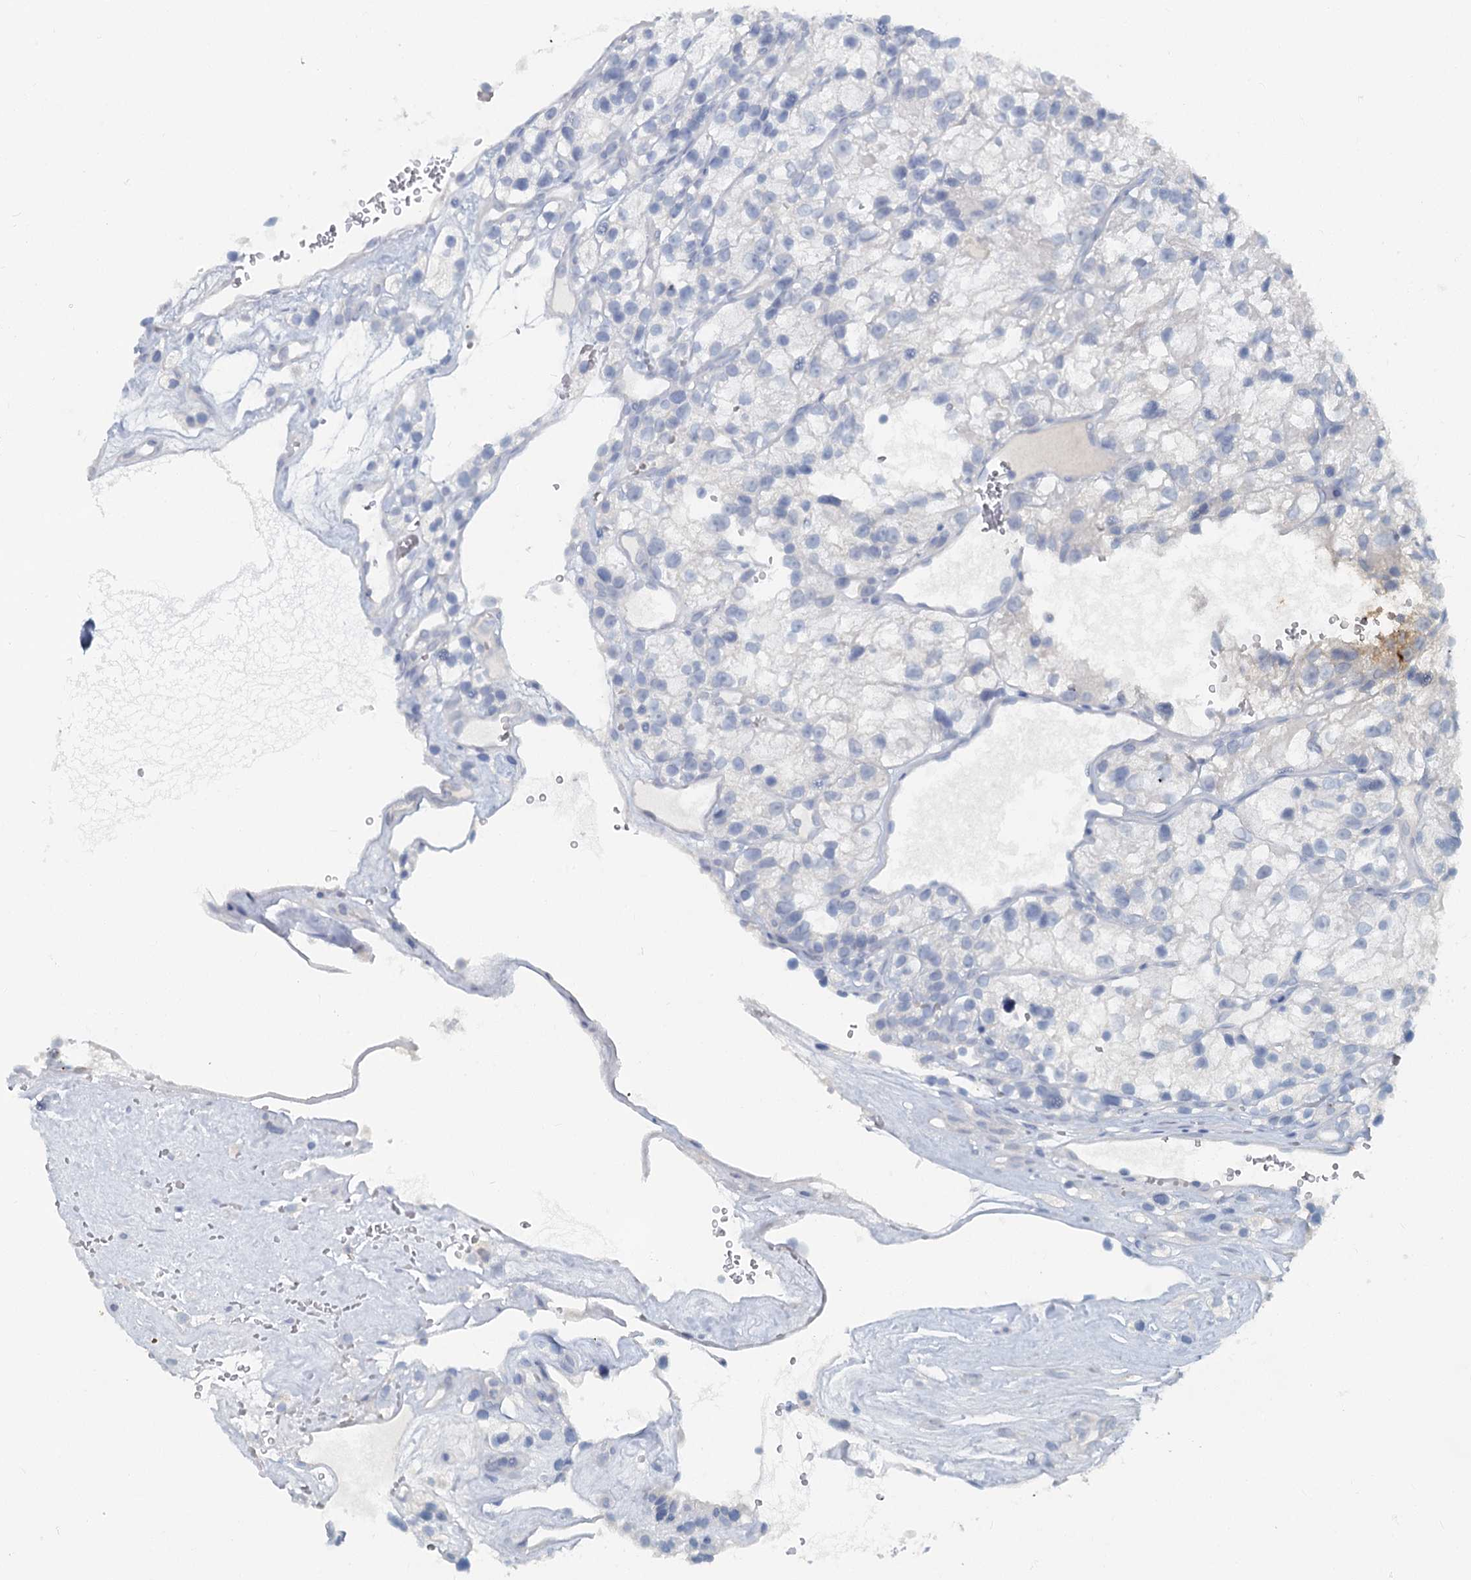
{"staining": {"intensity": "negative", "quantity": "none", "location": "none"}, "tissue": "renal cancer", "cell_type": "Tumor cells", "image_type": "cancer", "snomed": [{"axis": "morphology", "description": "Adenocarcinoma, NOS"}, {"axis": "topography", "description": "Kidney"}], "caption": "Renal cancer (adenocarcinoma) was stained to show a protein in brown. There is no significant positivity in tumor cells.", "gene": "CHGA", "patient": {"sex": "female", "age": 57}}